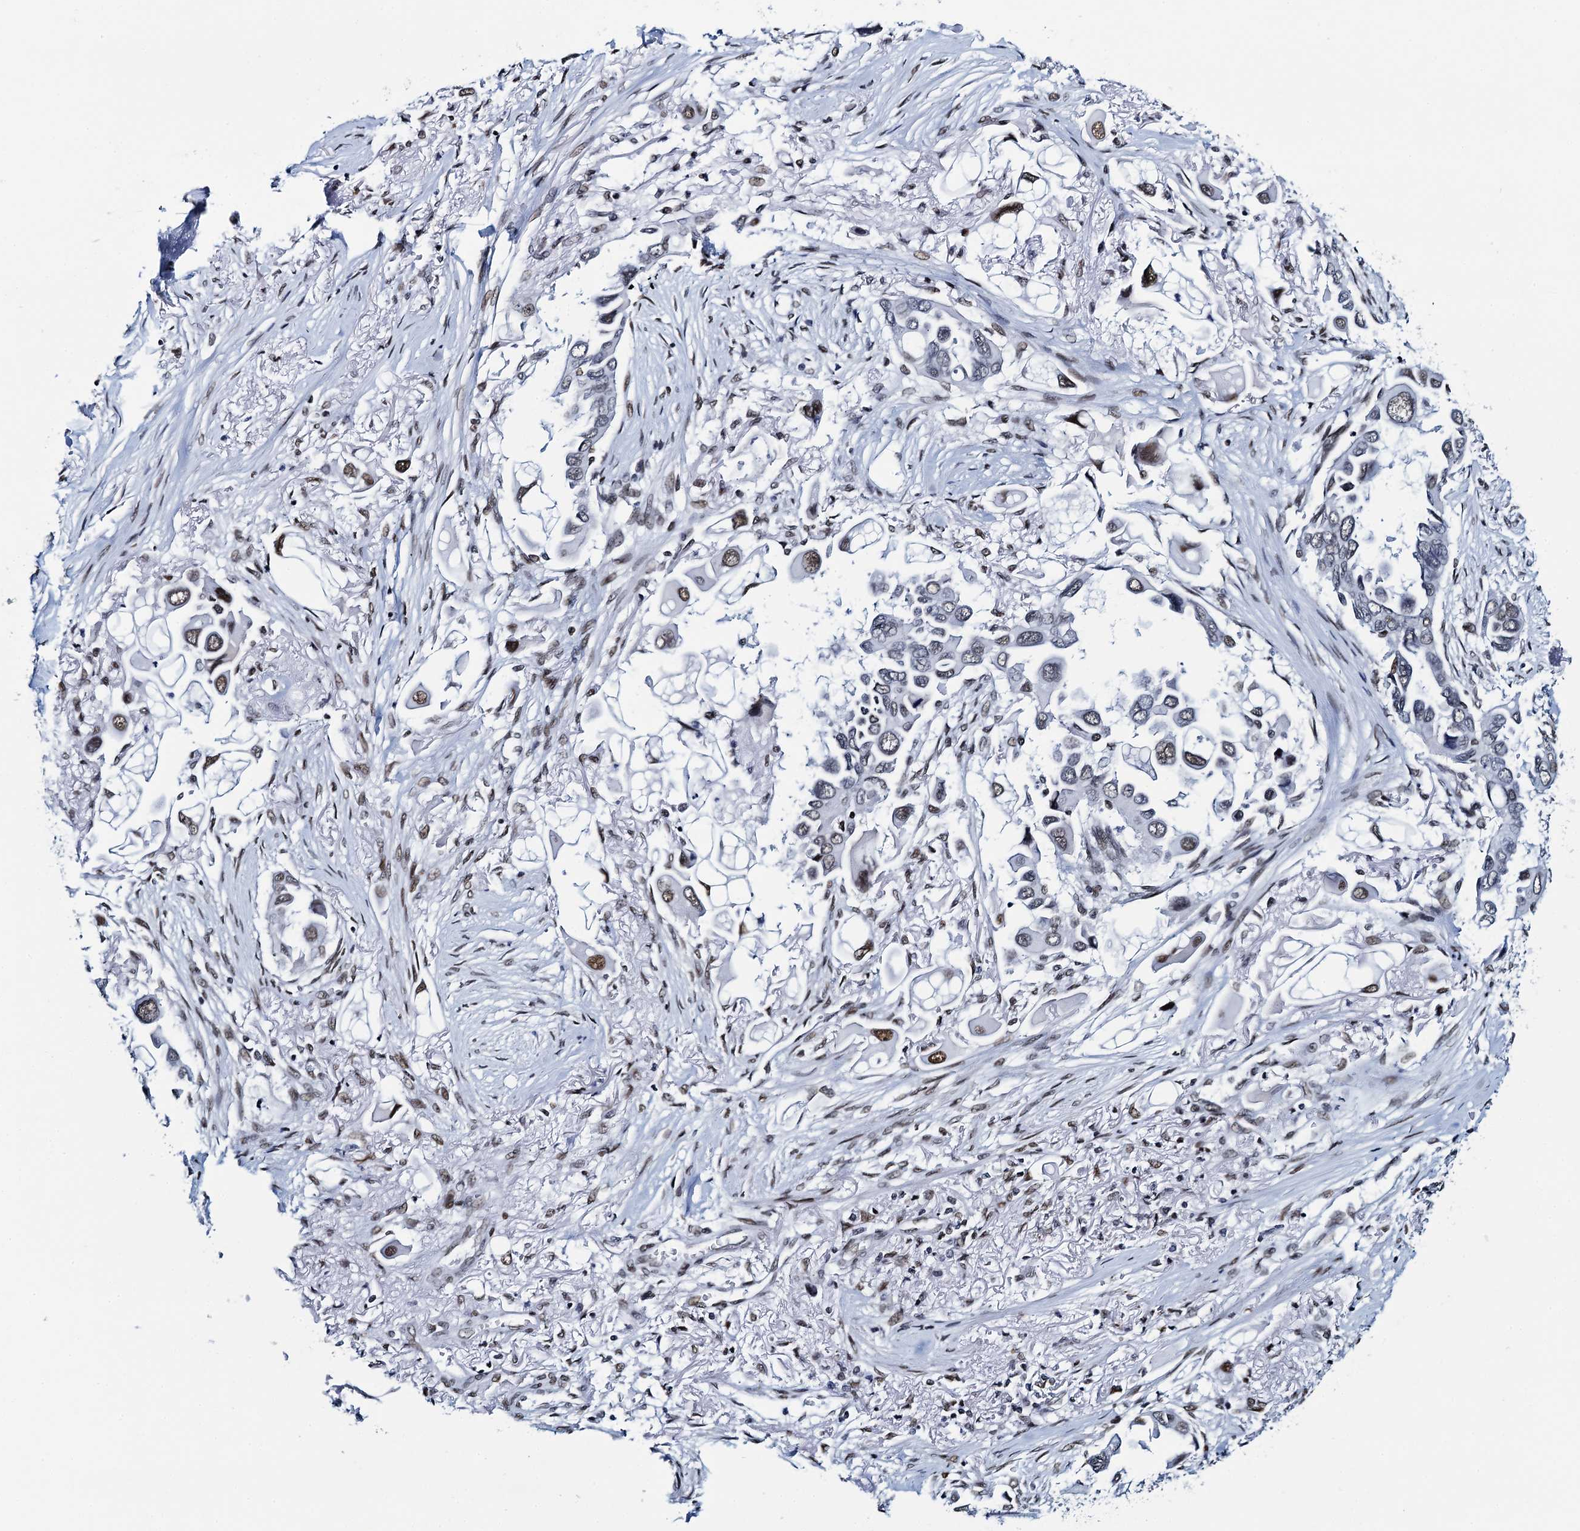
{"staining": {"intensity": "weak", "quantity": "25%-75%", "location": "nuclear"}, "tissue": "lung cancer", "cell_type": "Tumor cells", "image_type": "cancer", "snomed": [{"axis": "morphology", "description": "Adenocarcinoma, NOS"}, {"axis": "topography", "description": "Lung"}], "caption": "Immunohistochemical staining of adenocarcinoma (lung) shows low levels of weak nuclear protein positivity in approximately 25%-75% of tumor cells.", "gene": "HNRNPUL2", "patient": {"sex": "female", "age": 76}}